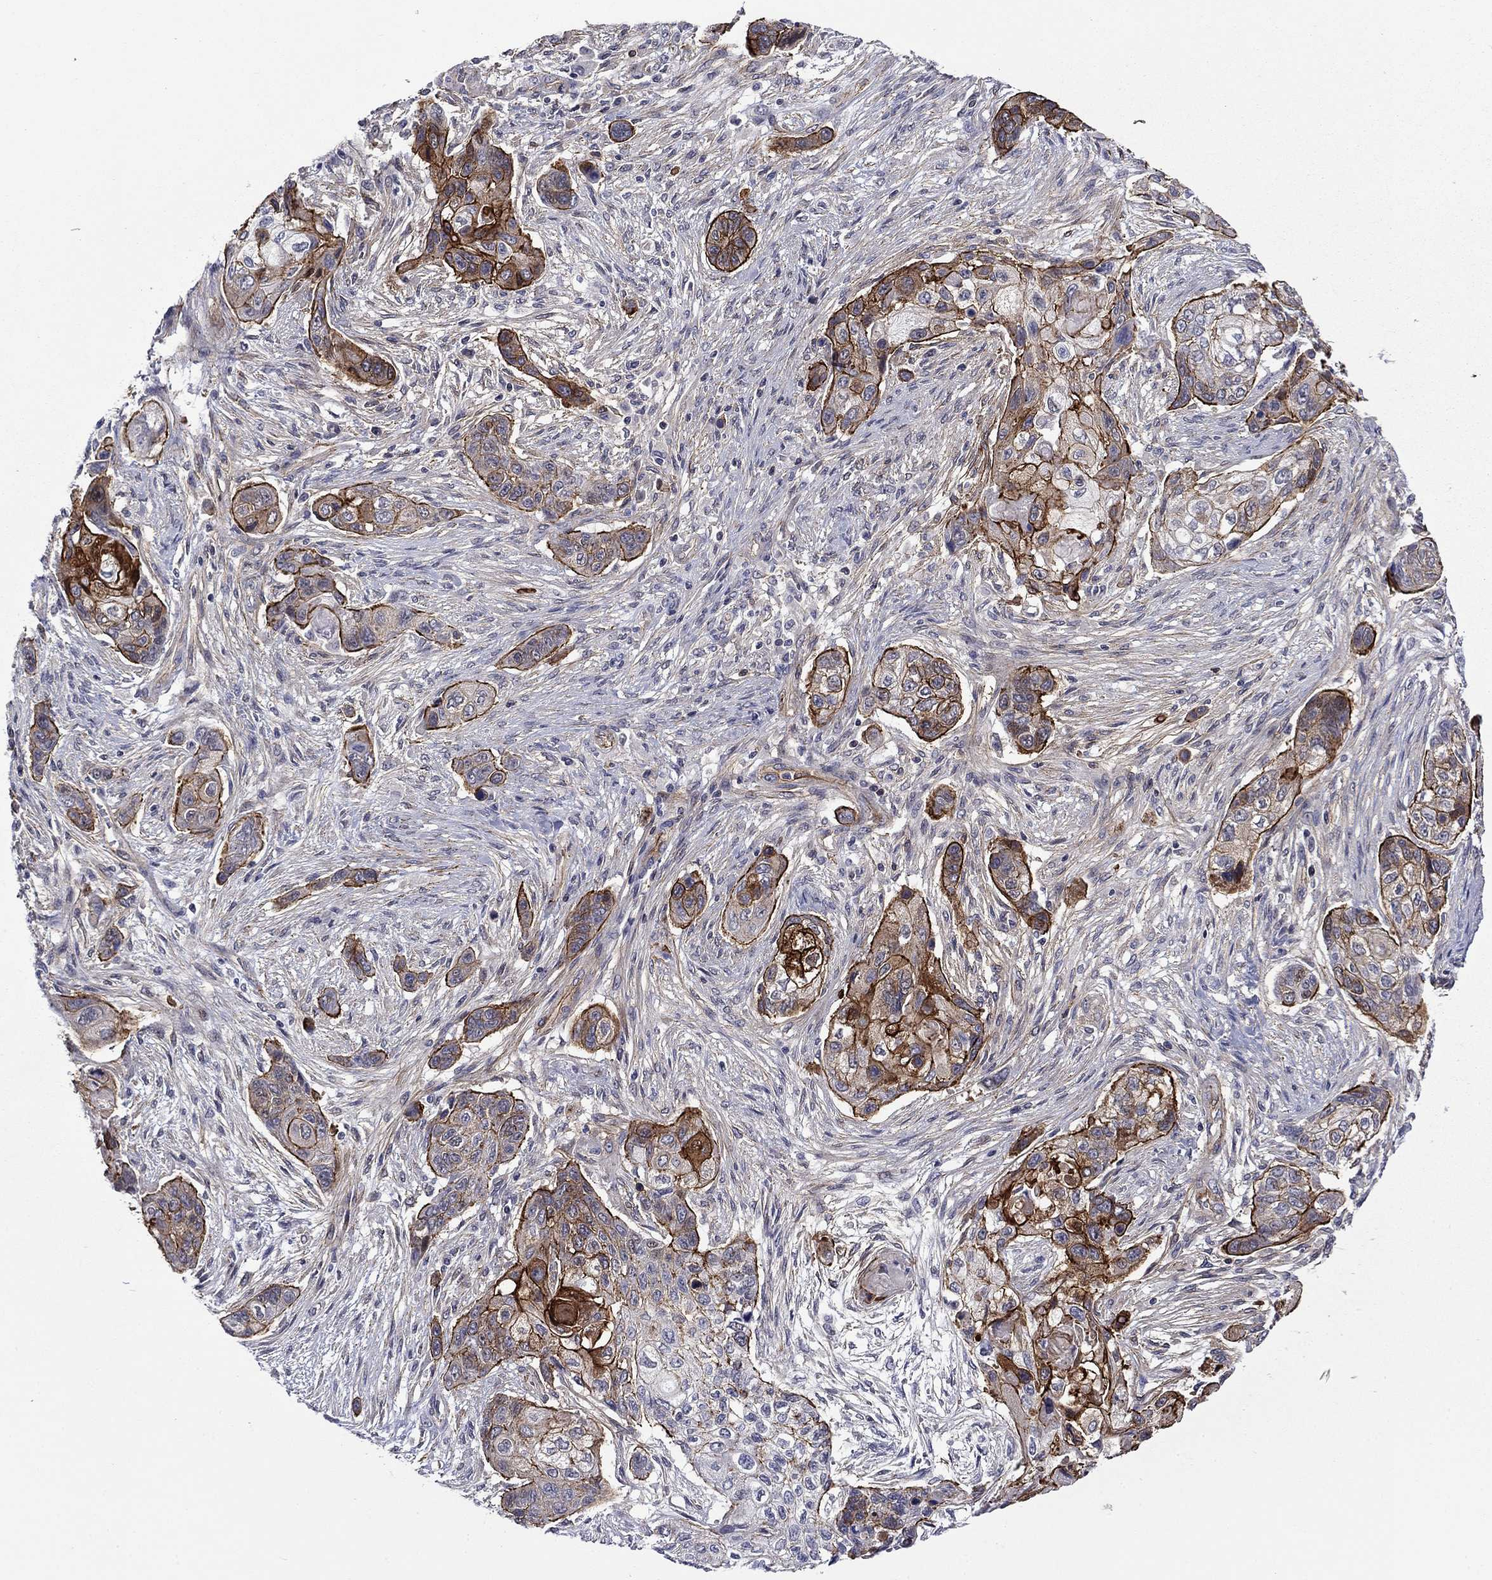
{"staining": {"intensity": "strong", "quantity": "25%-75%", "location": "cytoplasmic/membranous"}, "tissue": "lung cancer", "cell_type": "Tumor cells", "image_type": "cancer", "snomed": [{"axis": "morphology", "description": "Squamous cell carcinoma, NOS"}, {"axis": "topography", "description": "Lung"}], "caption": "Immunohistochemistry of lung cancer (squamous cell carcinoma) displays high levels of strong cytoplasmic/membranous expression in about 25%-75% of tumor cells. (Brightfield microscopy of DAB IHC at high magnification).", "gene": "LMO7", "patient": {"sex": "male", "age": 69}}